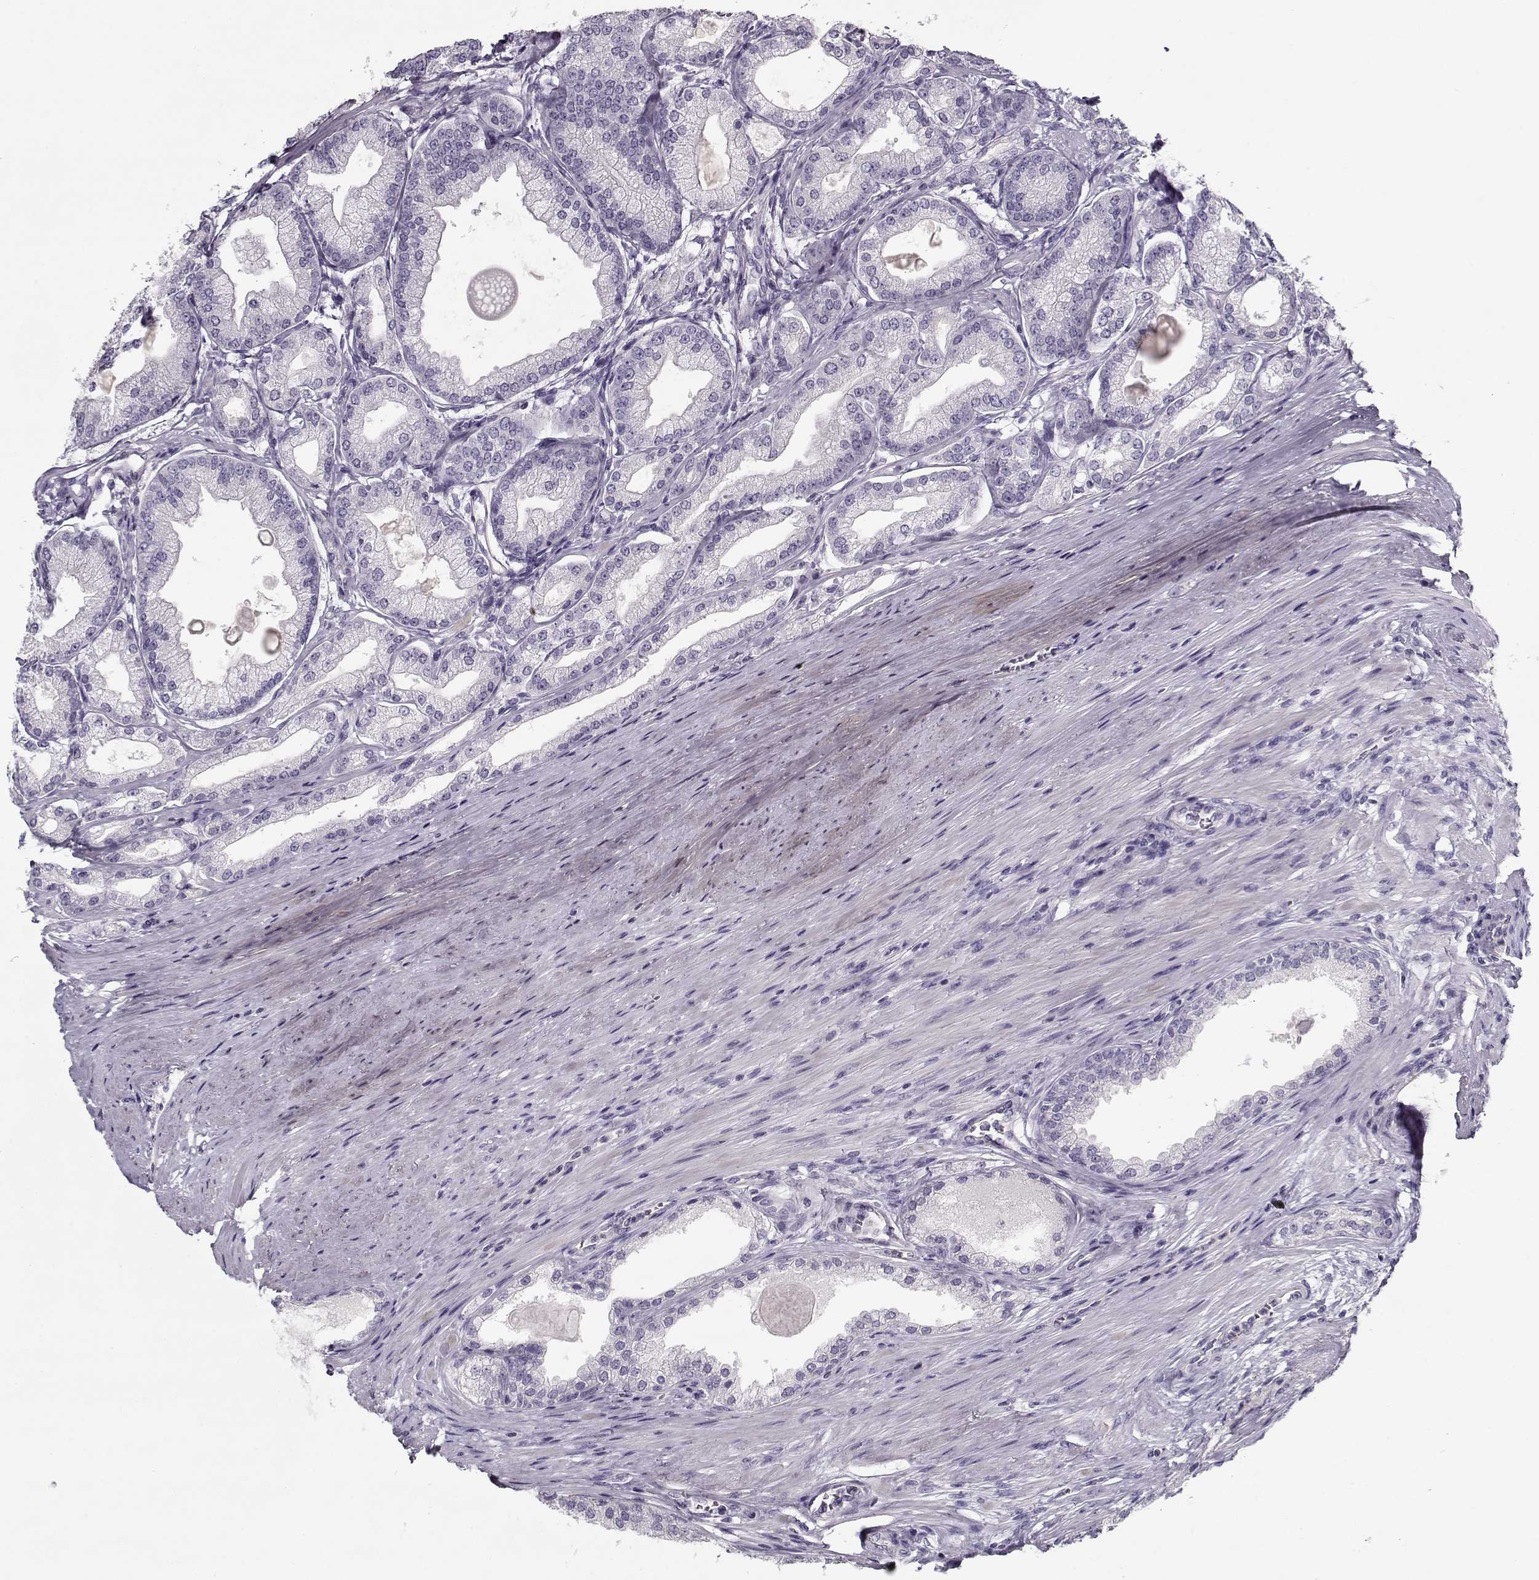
{"staining": {"intensity": "negative", "quantity": "none", "location": "none"}, "tissue": "prostate cancer", "cell_type": "Tumor cells", "image_type": "cancer", "snomed": [{"axis": "morphology", "description": "Adenocarcinoma, NOS"}, {"axis": "topography", "description": "Prostate and seminal vesicle, NOS"}, {"axis": "topography", "description": "Prostate"}], "caption": "This is a photomicrograph of immunohistochemistry staining of prostate cancer, which shows no expression in tumor cells. (DAB (3,3'-diaminobenzidine) immunohistochemistry with hematoxylin counter stain).", "gene": "CCDC136", "patient": {"sex": "male", "age": 77}}